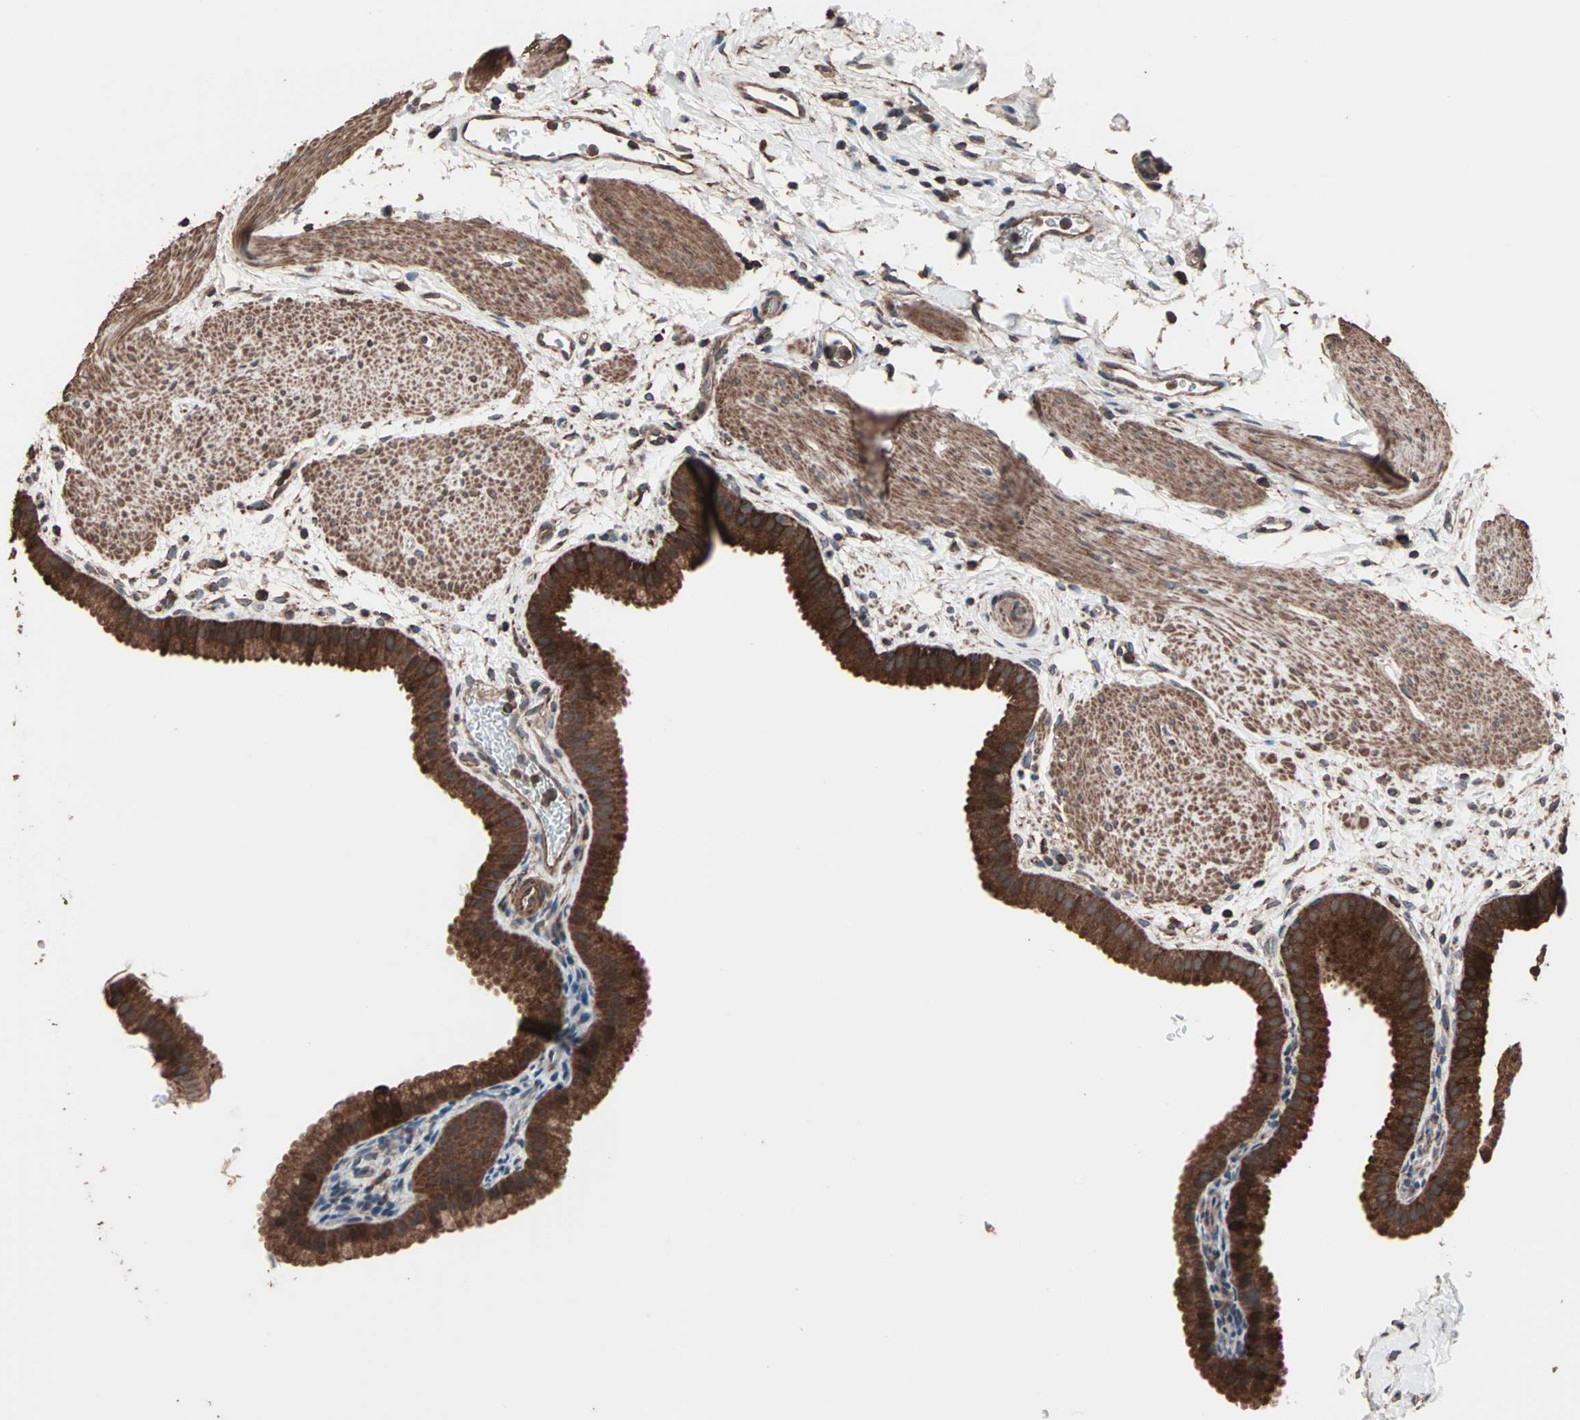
{"staining": {"intensity": "strong", "quantity": ">75%", "location": "cytoplasmic/membranous"}, "tissue": "gallbladder", "cell_type": "Glandular cells", "image_type": "normal", "snomed": [{"axis": "morphology", "description": "Normal tissue, NOS"}, {"axis": "topography", "description": "Gallbladder"}], "caption": "The micrograph demonstrates staining of unremarkable gallbladder, revealing strong cytoplasmic/membranous protein positivity (brown color) within glandular cells. The staining is performed using DAB (3,3'-diaminobenzidine) brown chromogen to label protein expression. The nuclei are counter-stained blue using hematoxylin.", "gene": "MRPL2", "patient": {"sex": "female", "age": 64}}